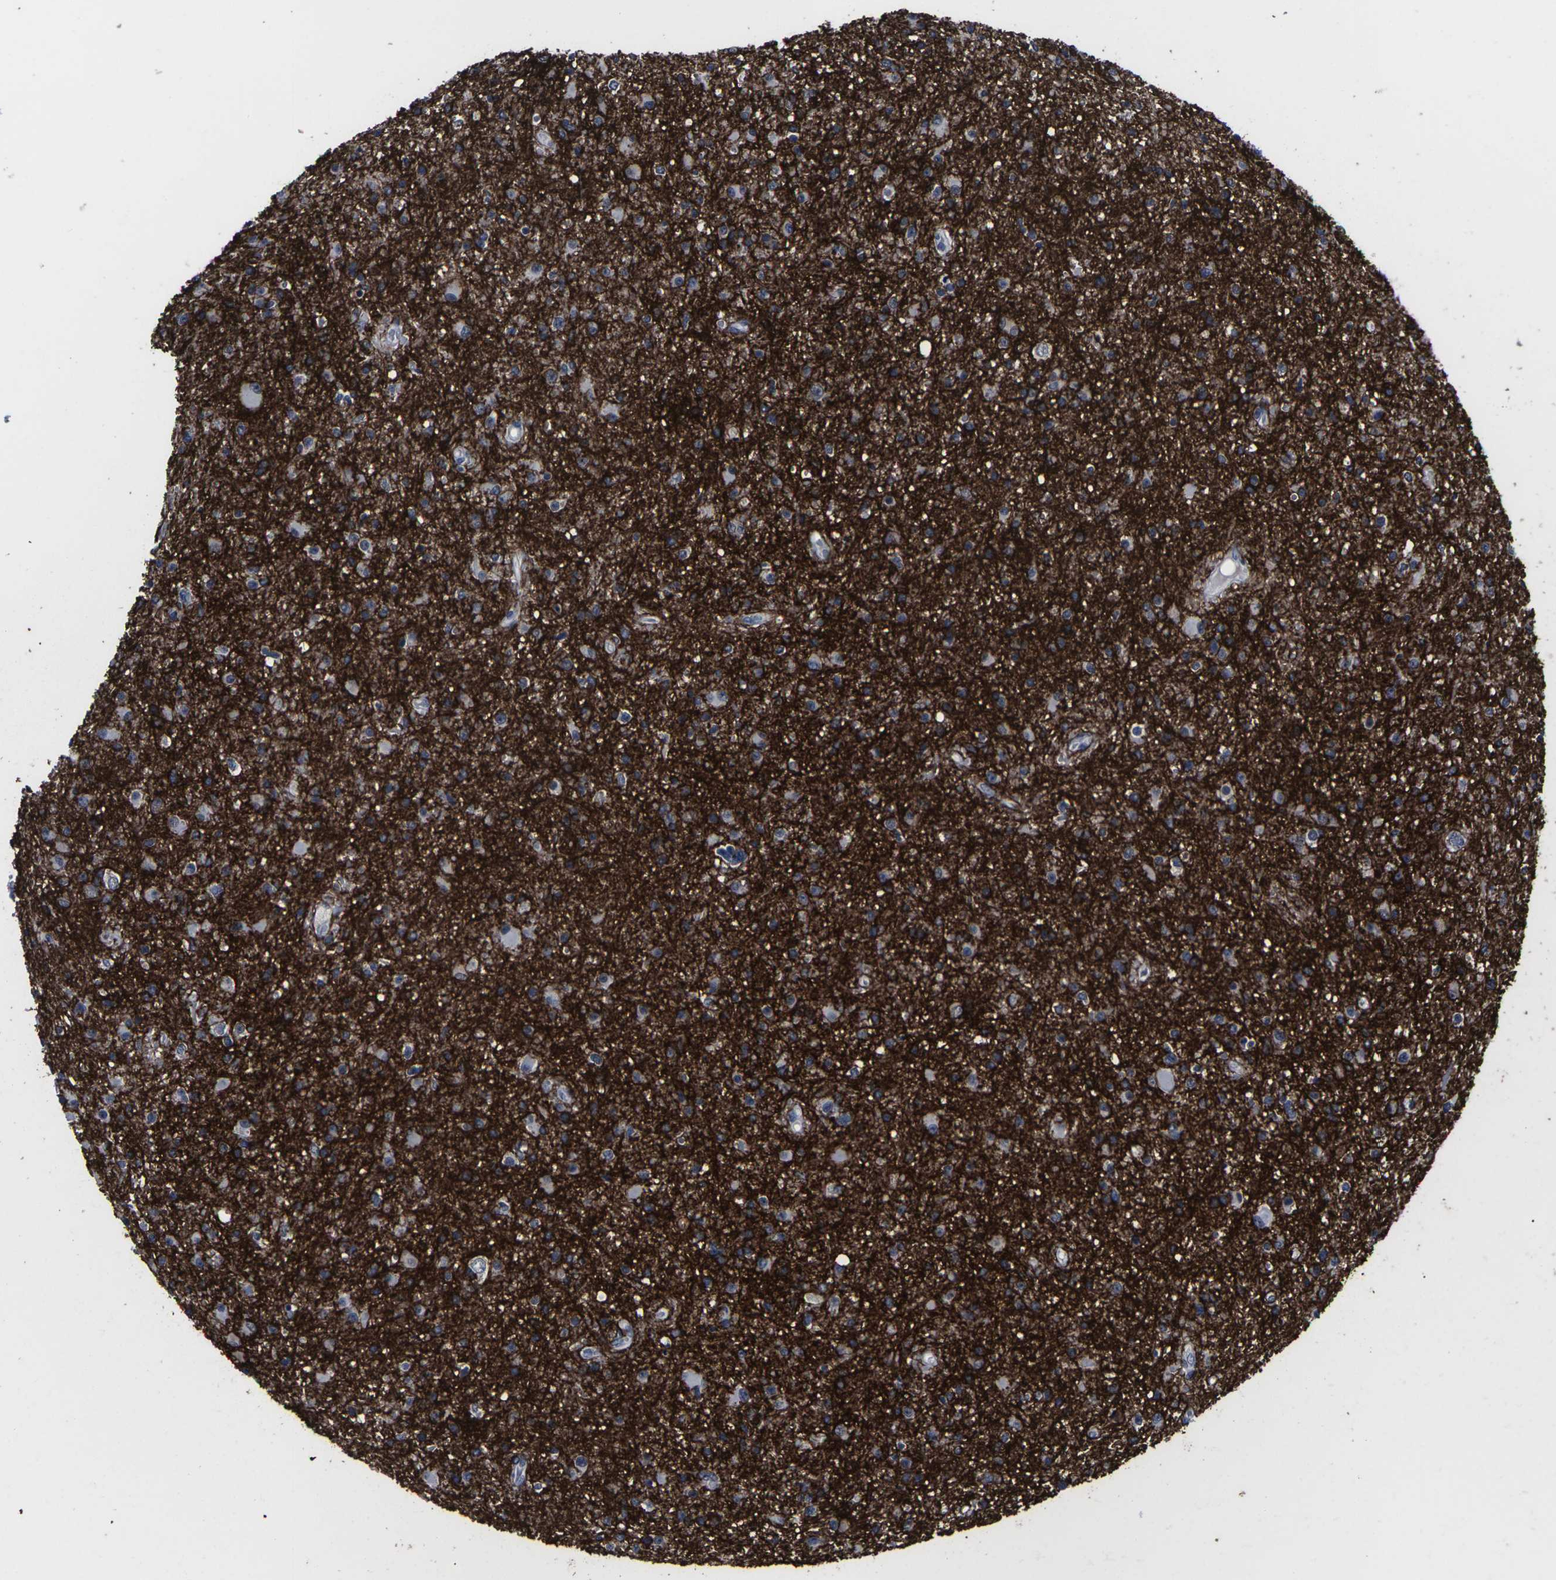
{"staining": {"intensity": "strong", "quantity": "25%-75%", "location": "cytoplasmic/membranous"}, "tissue": "glioma", "cell_type": "Tumor cells", "image_type": "cancer", "snomed": [{"axis": "morphology", "description": "Glioma, malignant, High grade"}, {"axis": "topography", "description": "Brain"}], "caption": "A brown stain shows strong cytoplasmic/membranous expression of a protein in human malignant glioma (high-grade) tumor cells.", "gene": "MSANTD4", "patient": {"sex": "male", "age": 33}}